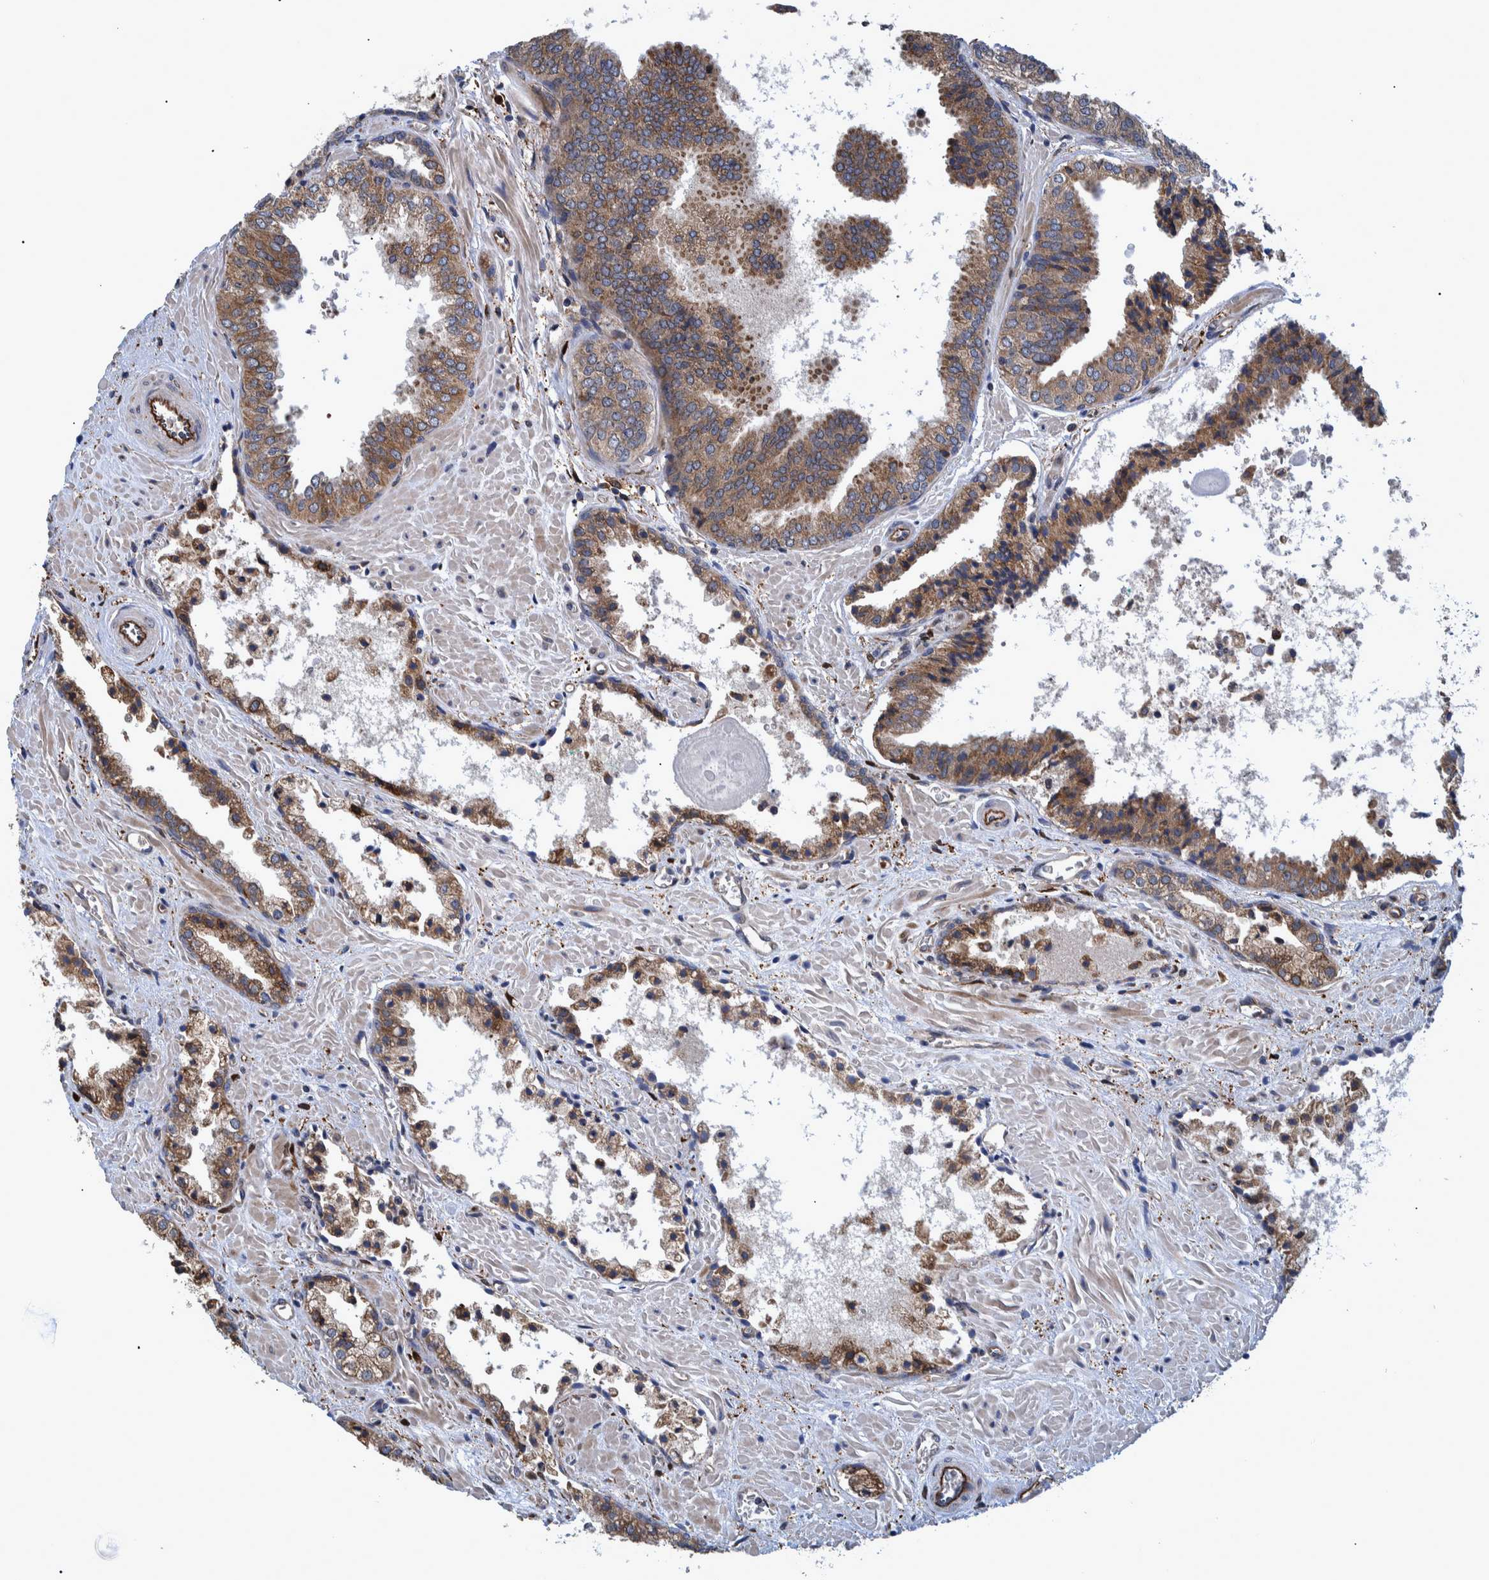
{"staining": {"intensity": "moderate", "quantity": ">75%", "location": "cytoplasmic/membranous"}, "tissue": "prostate cancer", "cell_type": "Tumor cells", "image_type": "cancer", "snomed": [{"axis": "morphology", "description": "Adenocarcinoma, Low grade"}, {"axis": "topography", "description": "Prostate"}], "caption": "IHC of human prostate cancer (adenocarcinoma (low-grade)) displays medium levels of moderate cytoplasmic/membranous positivity in approximately >75% of tumor cells. (DAB IHC with brightfield microscopy, high magnification).", "gene": "SPAG5", "patient": {"sex": "male", "age": 71}}